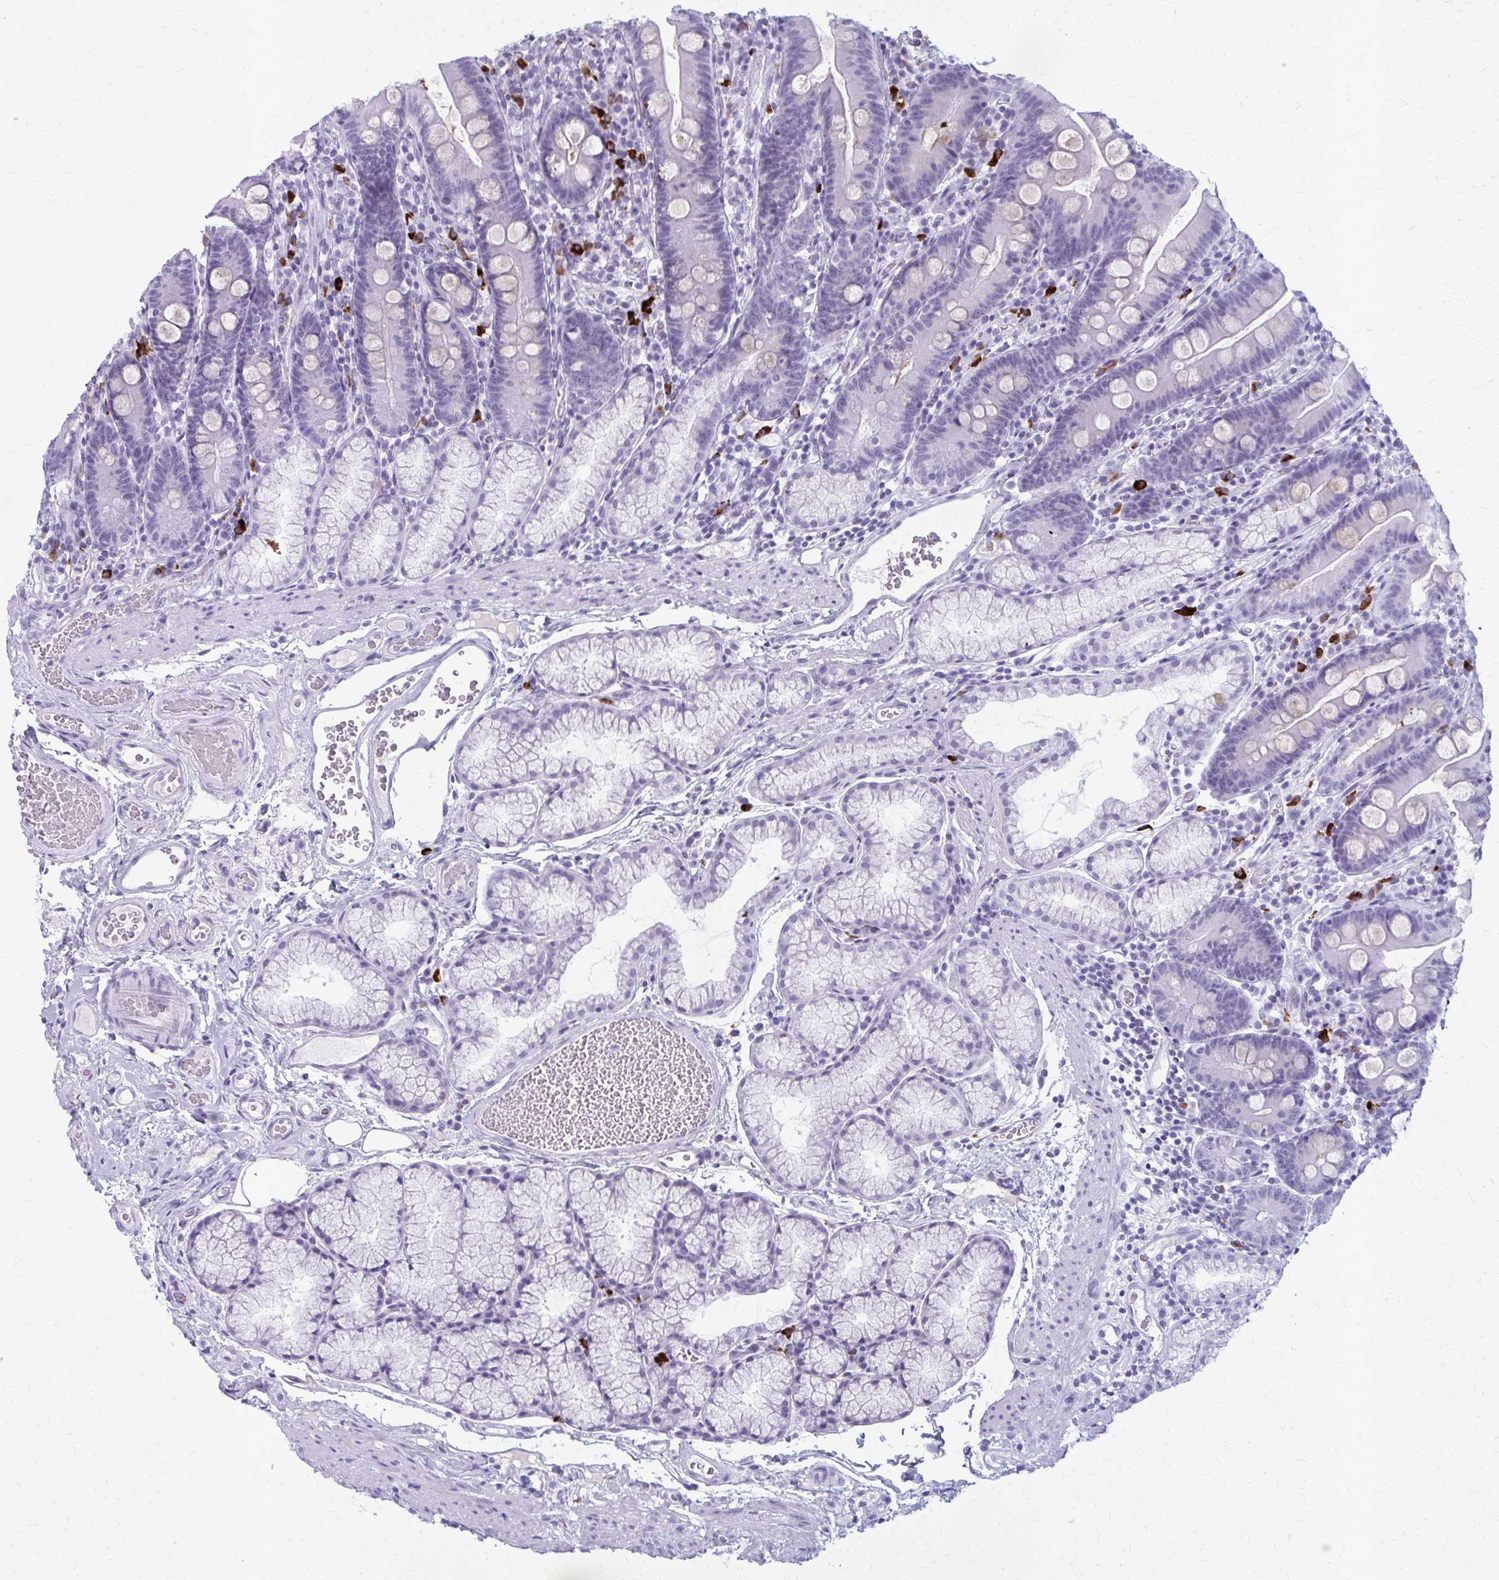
{"staining": {"intensity": "negative", "quantity": "none", "location": "none"}, "tissue": "duodenum", "cell_type": "Glandular cells", "image_type": "normal", "snomed": [{"axis": "morphology", "description": "Normal tissue, NOS"}, {"axis": "topography", "description": "Duodenum"}], "caption": "Glandular cells are negative for brown protein staining in normal duodenum.", "gene": "ZDHHC7", "patient": {"sex": "female", "age": 67}}